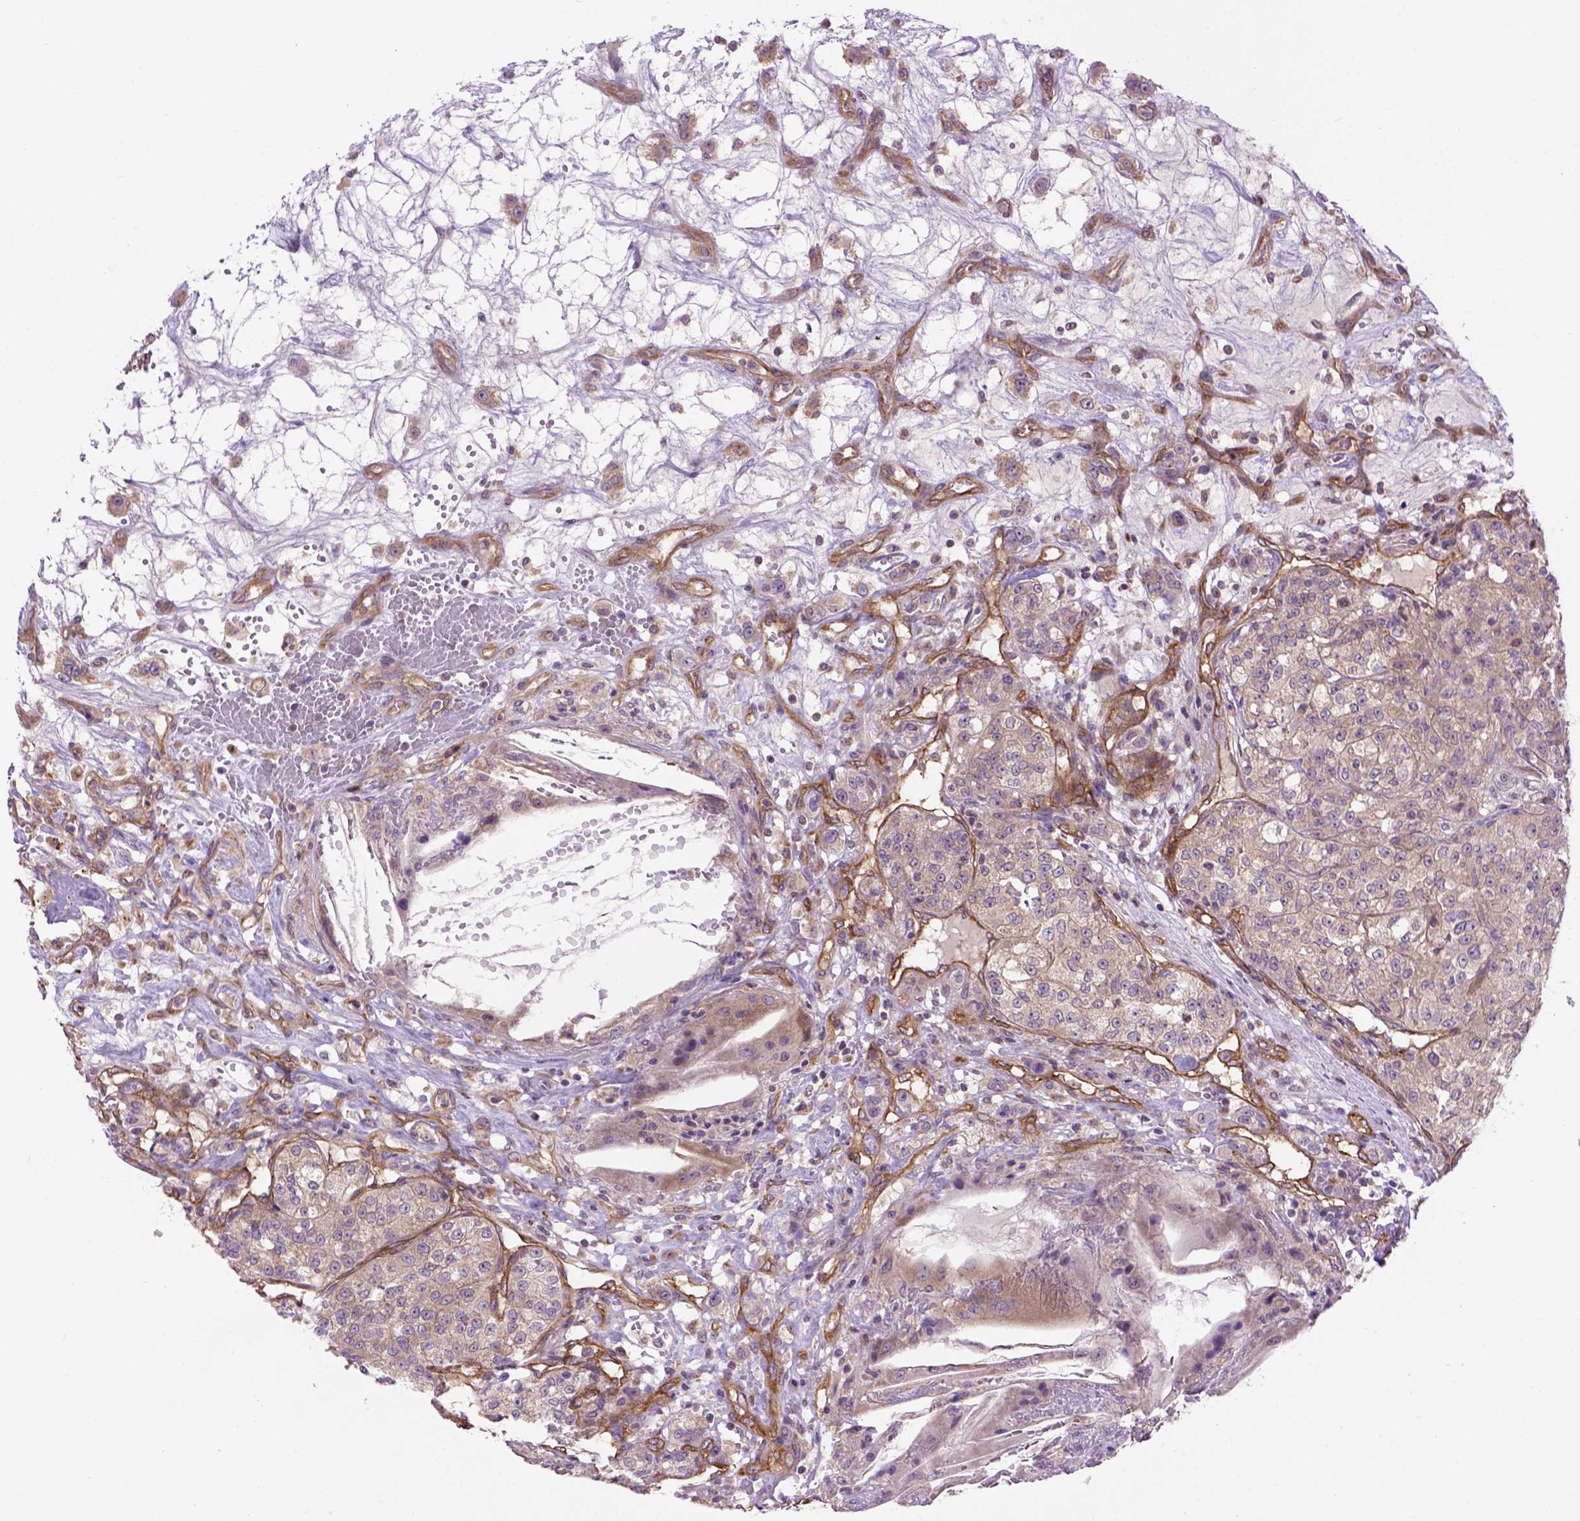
{"staining": {"intensity": "negative", "quantity": "none", "location": "none"}, "tissue": "renal cancer", "cell_type": "Tumor cells", "image_type": "cancer", "snomed": [{"axis": "morphology", "description": "Adenocarcinoma, NOS"}, {"axis": "topography", "description": "Kidney"}], "caption": "Renal adenocarcinoma was stained to show a protein in brown. There is no significant expression in tumor cells.", "gene": "CASKIN2", "patient": {"sex": "female", "age": 63}}